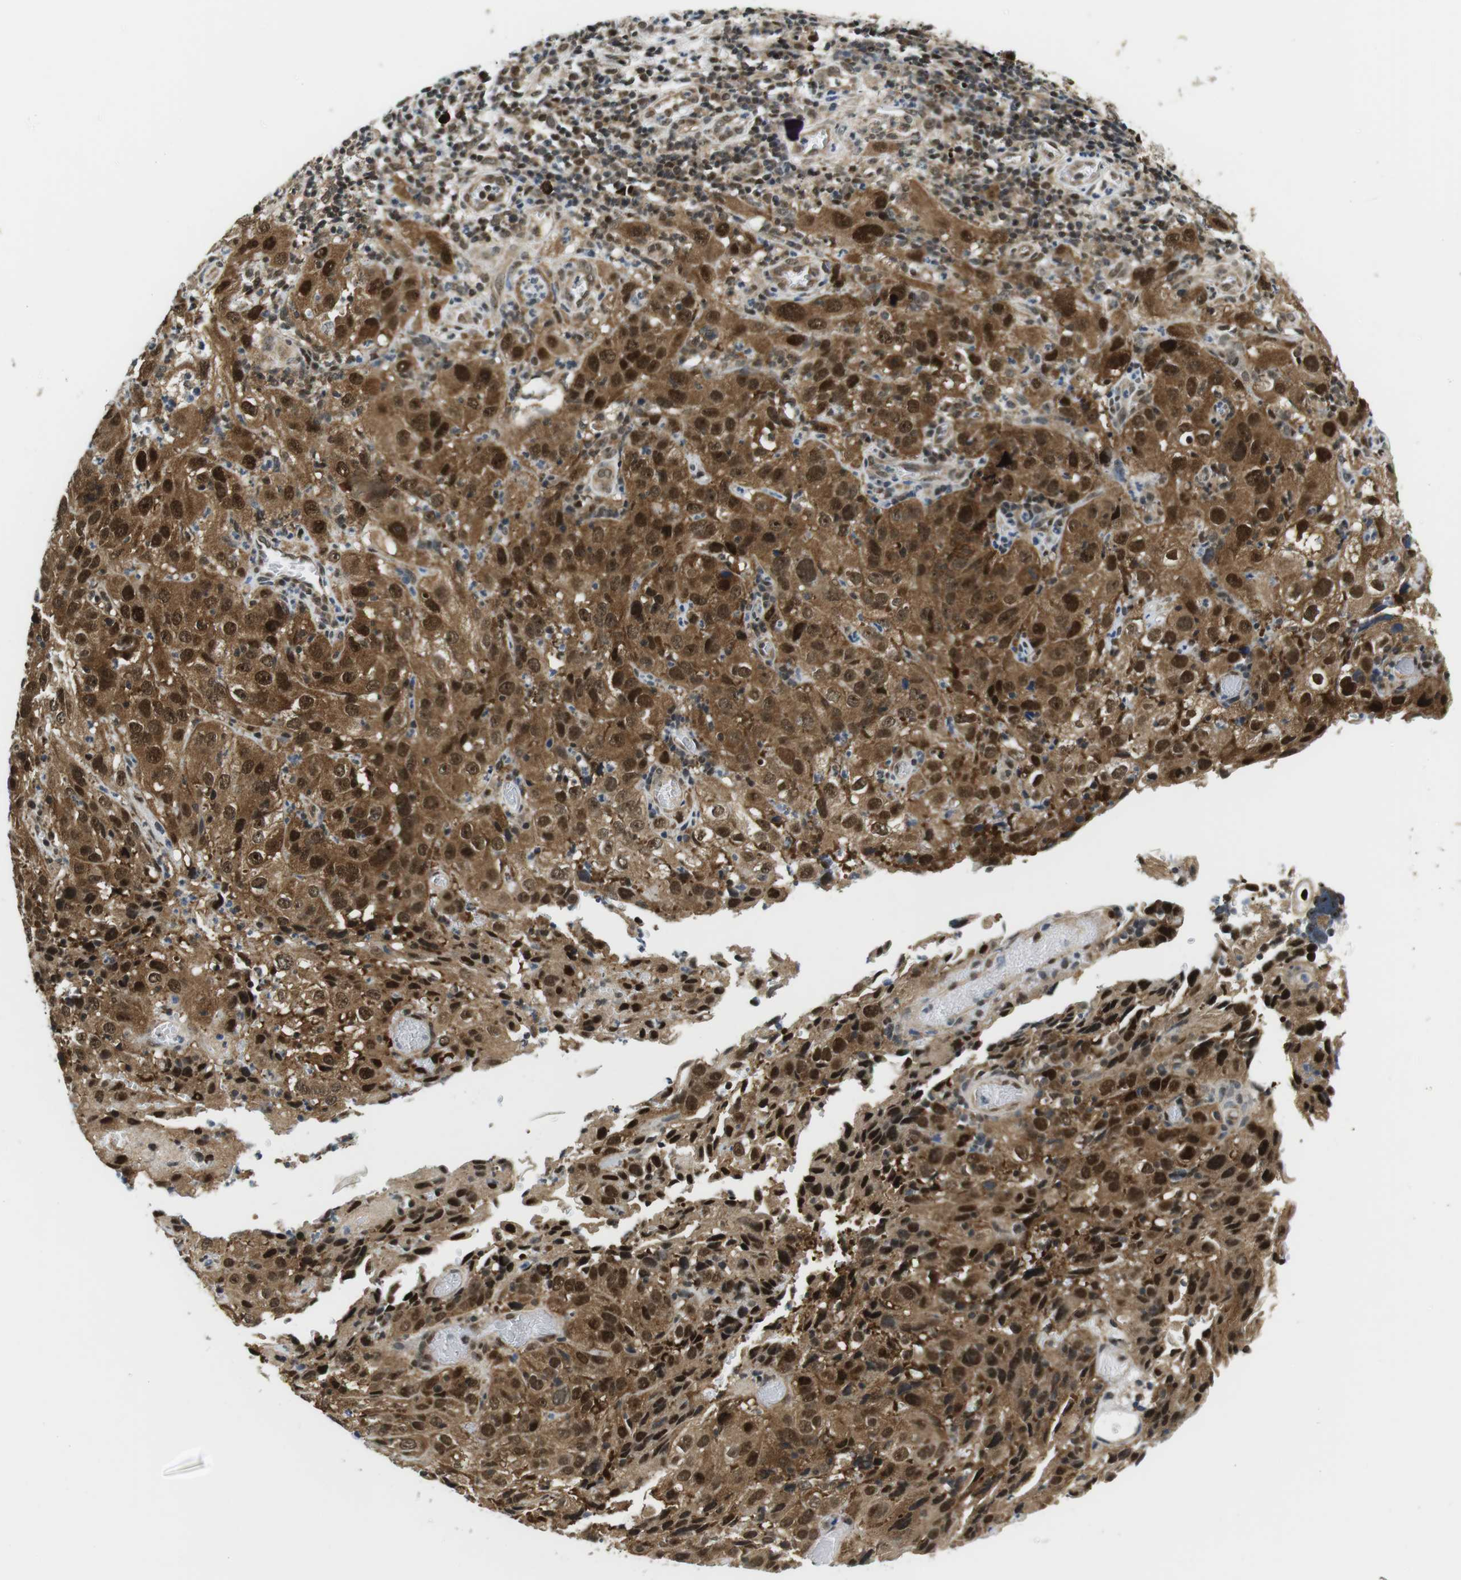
{"staining": {"intensity": "strong", "quantity": ">75%", "location": "cytoplasmic/membranous,nuclear"}, "tissue": "cervical cancer", "cell_type": "Tumor cells", "image_type": "cancer", "snomed": [{"axis": "morphology", "description": "Squamous cell carcinoma, NOS"}, {"axis": "topography", "description": "Cervix"}], "caption": "There is high levels of strong cytoplasmic/membranous and nuclear positivity in tumor cells of cervical cancer (squamous cell carcinoma), as demonstrated by immunohistochemical staining (brown color).", "gene": "CSNK2B", "patient": {"sex": "female", "age": 32}}